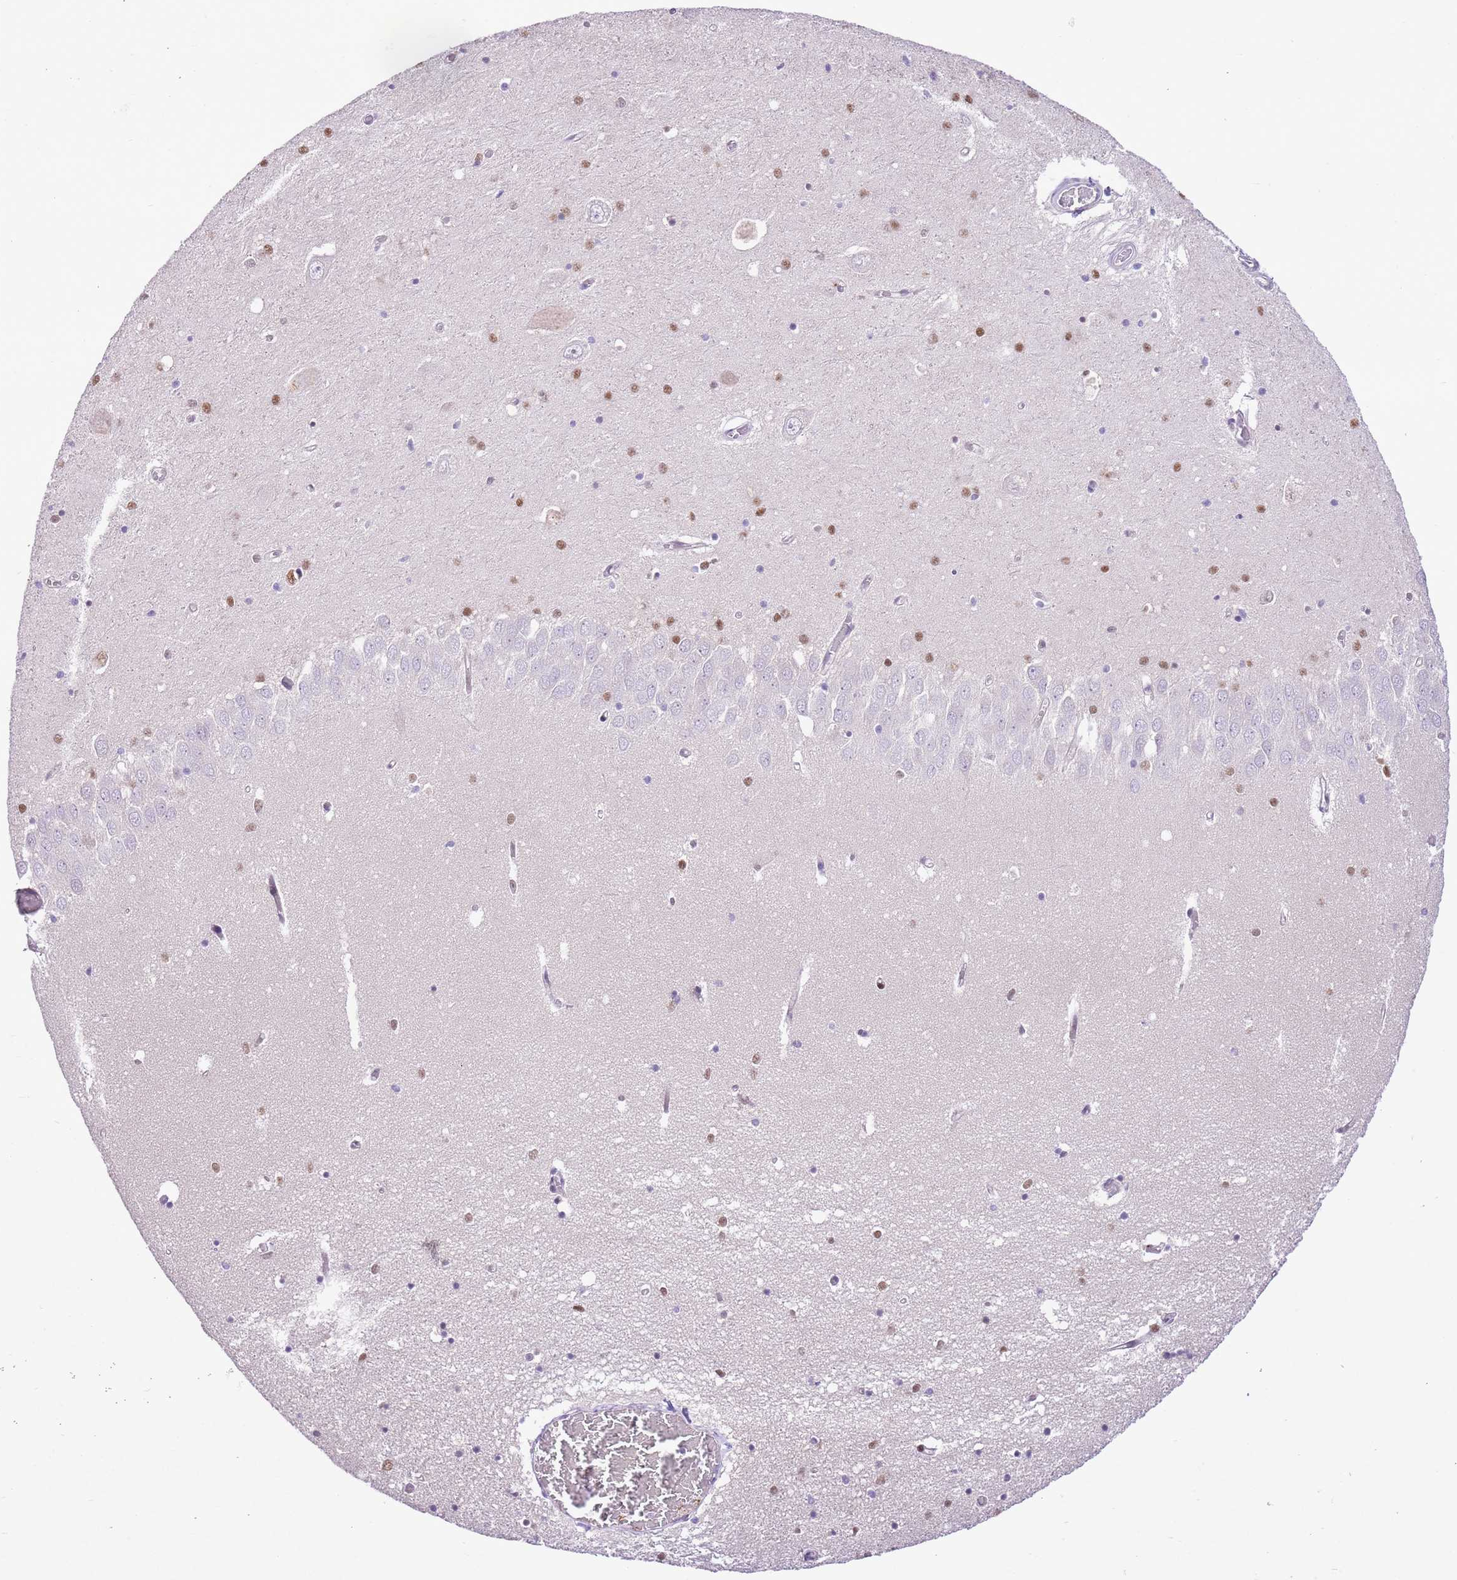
{"staining": {"intensity": "moderate", "quantity": "25%-75%", "location": "nuclear"}, "tissue": "hippocampus", "cell_type": "Glial cells", "image_type": "normal", "snomed": [{"axis": "morphology", "description": "Normal tissue, NOS"}, {"axis": "topography", "description": "Hippocampus"}], "caption": "Hippocampus stained for a protein (brown) shows moderate nuclear positive staining in about 25%-75% of glial cells.", "gene": "NACC2", "patient": {"sex": "male", "age": 70}}